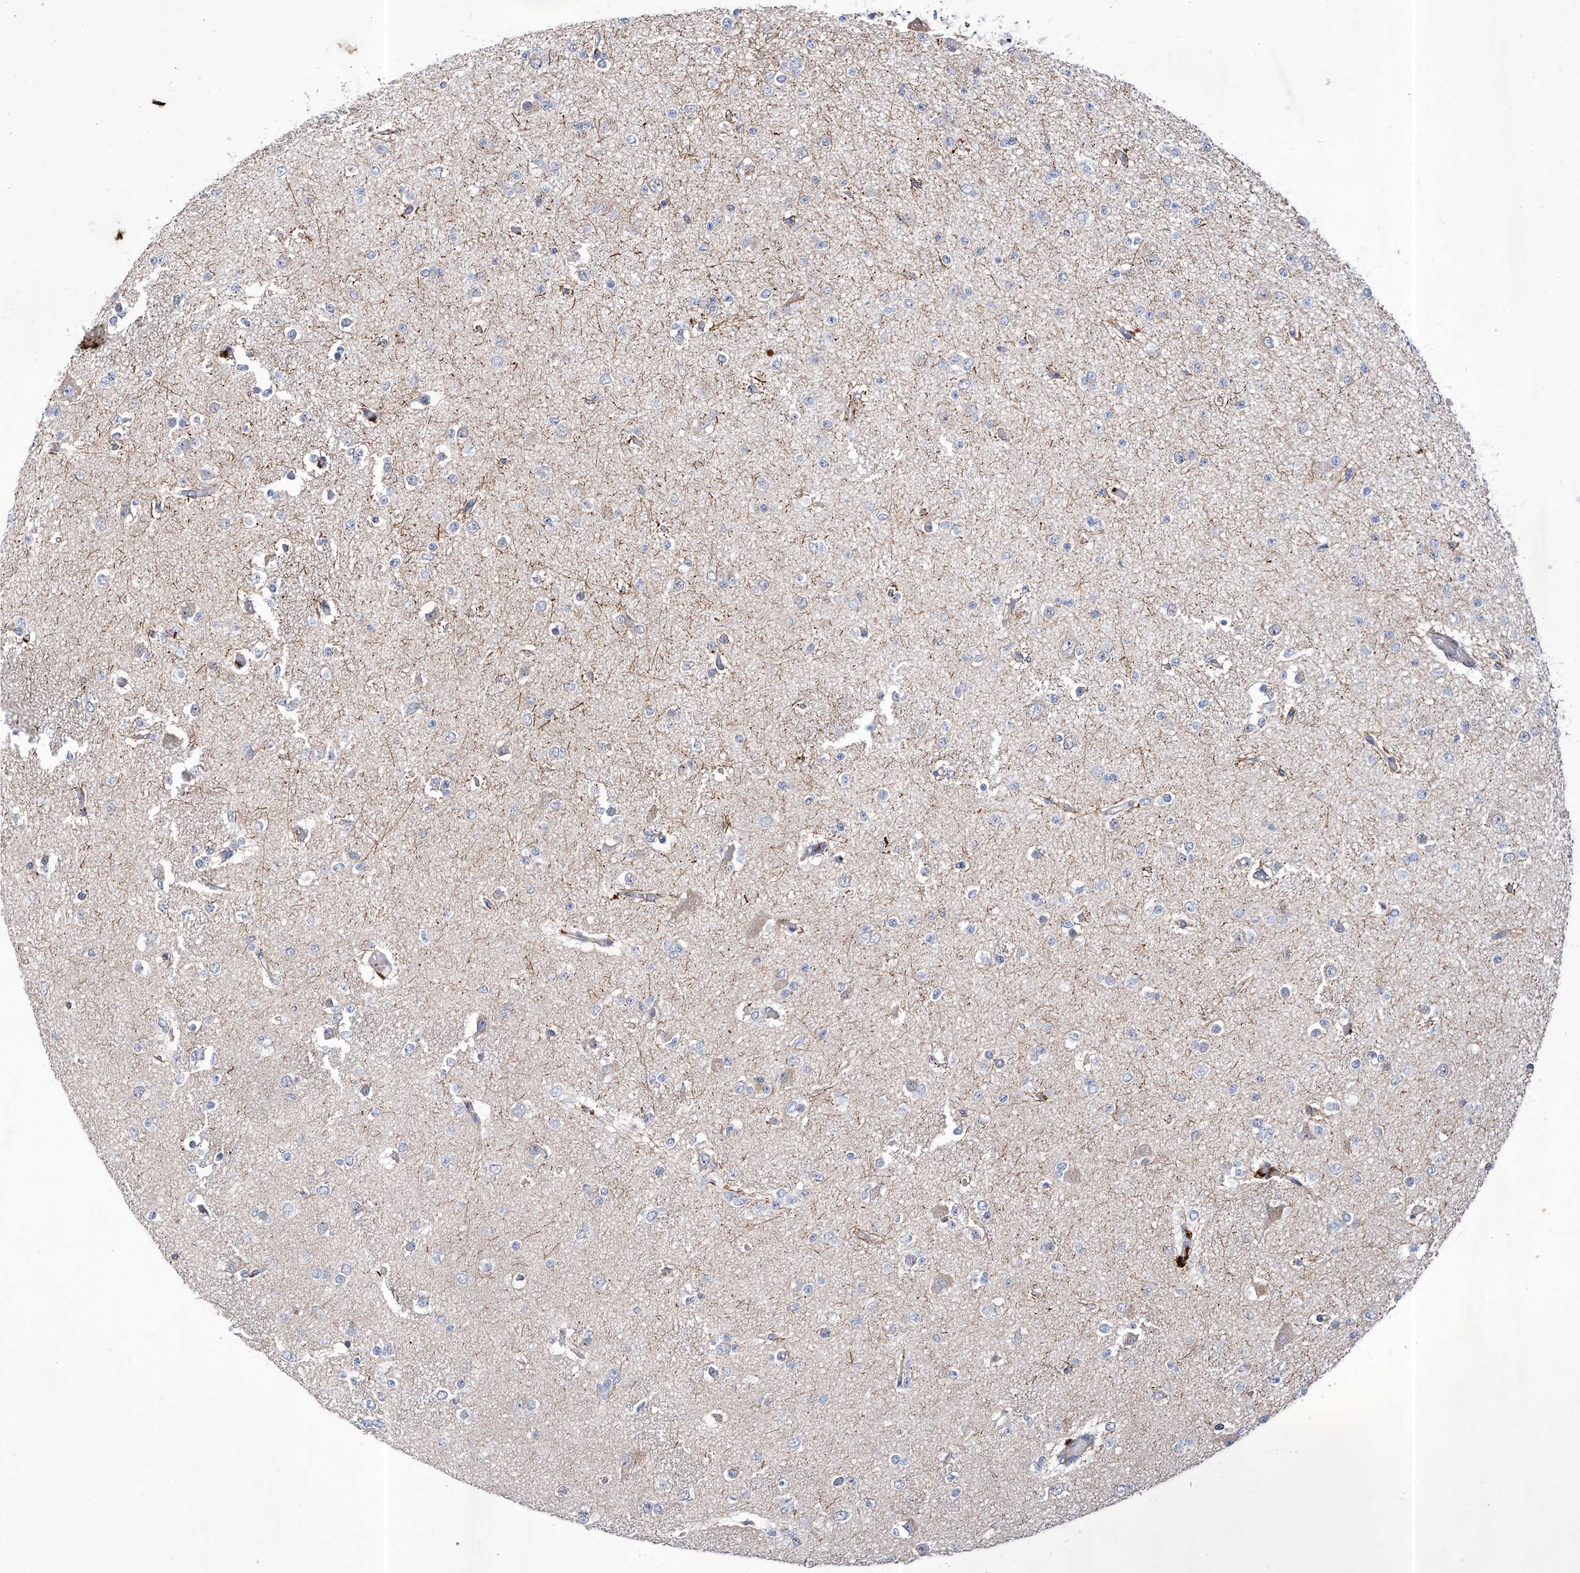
{"staining": {"intensity": "negative", "quantity": "none", "location": "none"}, "tissue": "glioma", "cell_type": "Tumor cells", "image_type": "cancer", "snomed": [{"axis": "morphology", "description": "Glioma, malignant, Low grade"}, {"axis": "topography", "description": "Brain"}], "caption": "Immunohistochemistry image of human malignant glioma (low-grade) stained for a protein (brown), which reveals no staining in tumor cells. (DAB (3,3'-diaminobenzidine) immunohistochemistry visualized using brightfield microscopy, high magnification).", "gene": "KIFC2", "patient": {"sex": "female", "age": 22}}